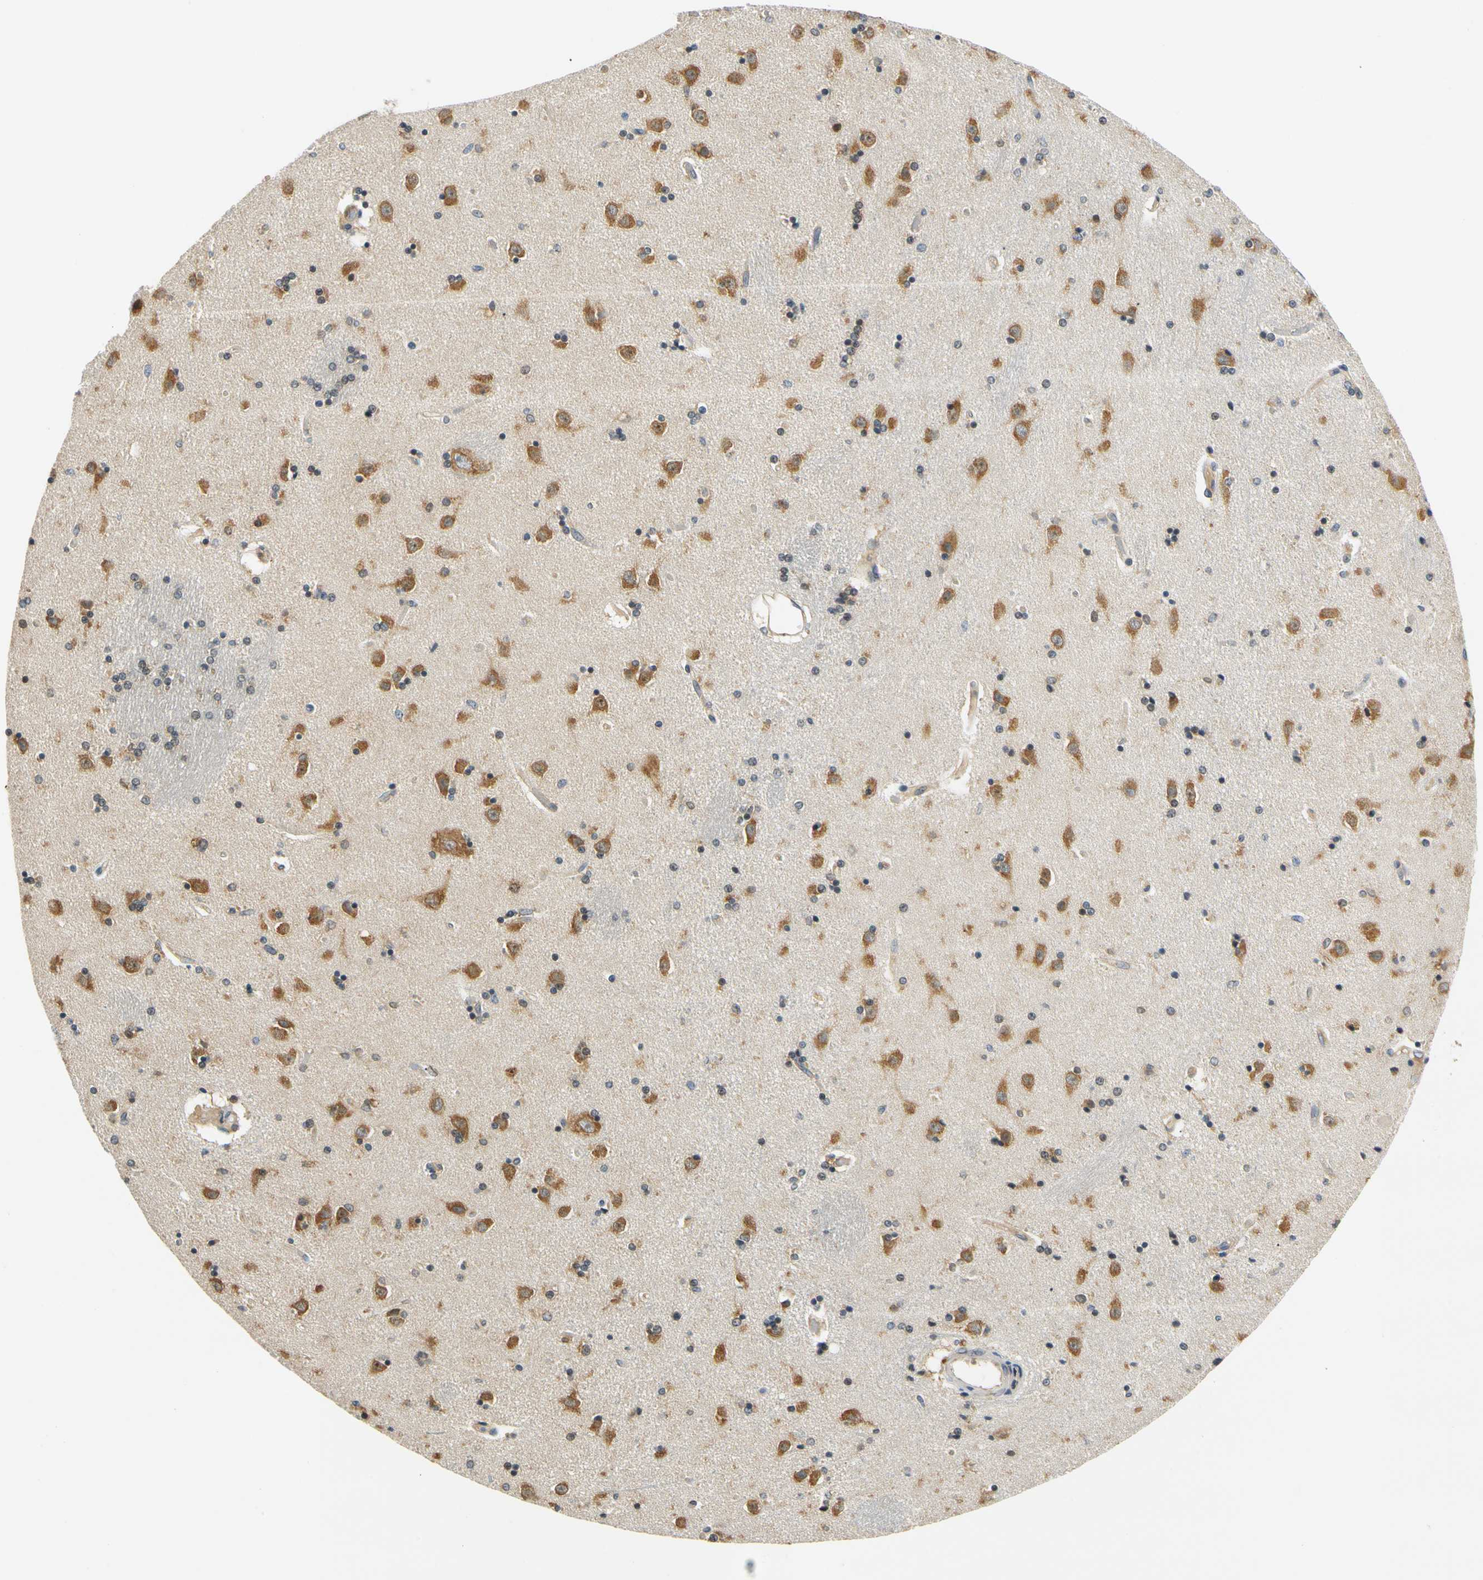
{"staining": {"intensity": "moderate", "quantity": "<25%", "location": "cytoplasmic/membranous"}, "tissue": "caudate", "cell_type": "Glial cells", "image_type": "normal", "snomed": [{"axis": "morphology", "description": "Normal tissue, NOS"}, {"axis": "topography", "description": "Lateral ventricle wall"}], "caption": "Protein staining reveals moderate cytoplasmic/membranous expression in approximately <25% of glial cells in unremarkable caudate.", "gene": "LRRC47", "patient": {"sex": "female", "age": 54}}